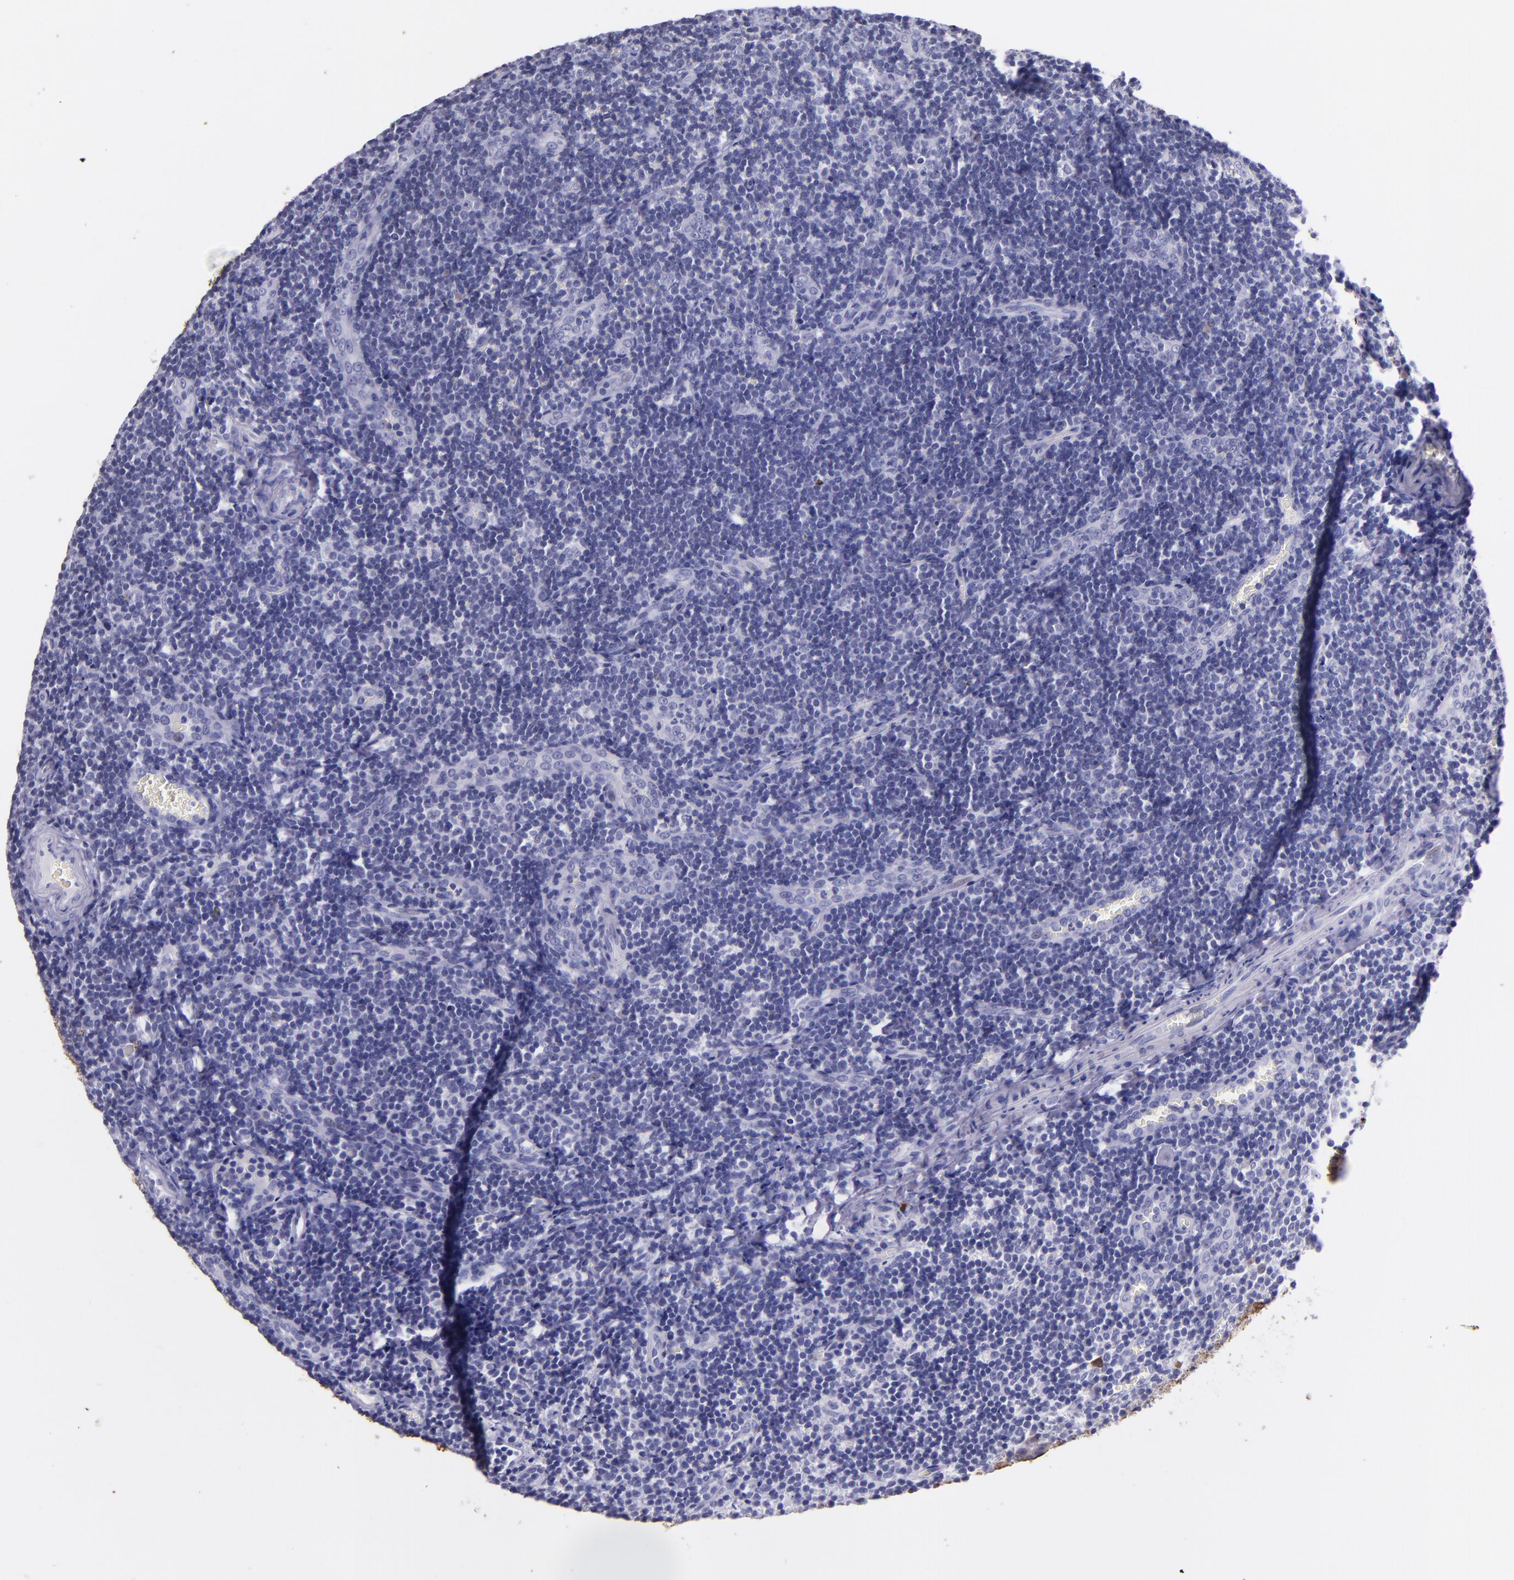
{"staining": {"intensity": "negative", "quantity": "none", "location": "none"}, "tissue": "tonsil", "cell_type": "Germinal center cells", "image_type": "normal", "snomed": [{"axis": "morphology", "description": "Normal tissue, NOS"}, {"axis": "topography", "description": "Tonsil"}], "caption": "Immunohistochemistry (IHC) micrograph of normal human tonsil stained for a protein (brown), which reveals no positivity in germinal center cells.", "gene": "KRT4", "patient": {"sex": "male", "age": 20}}